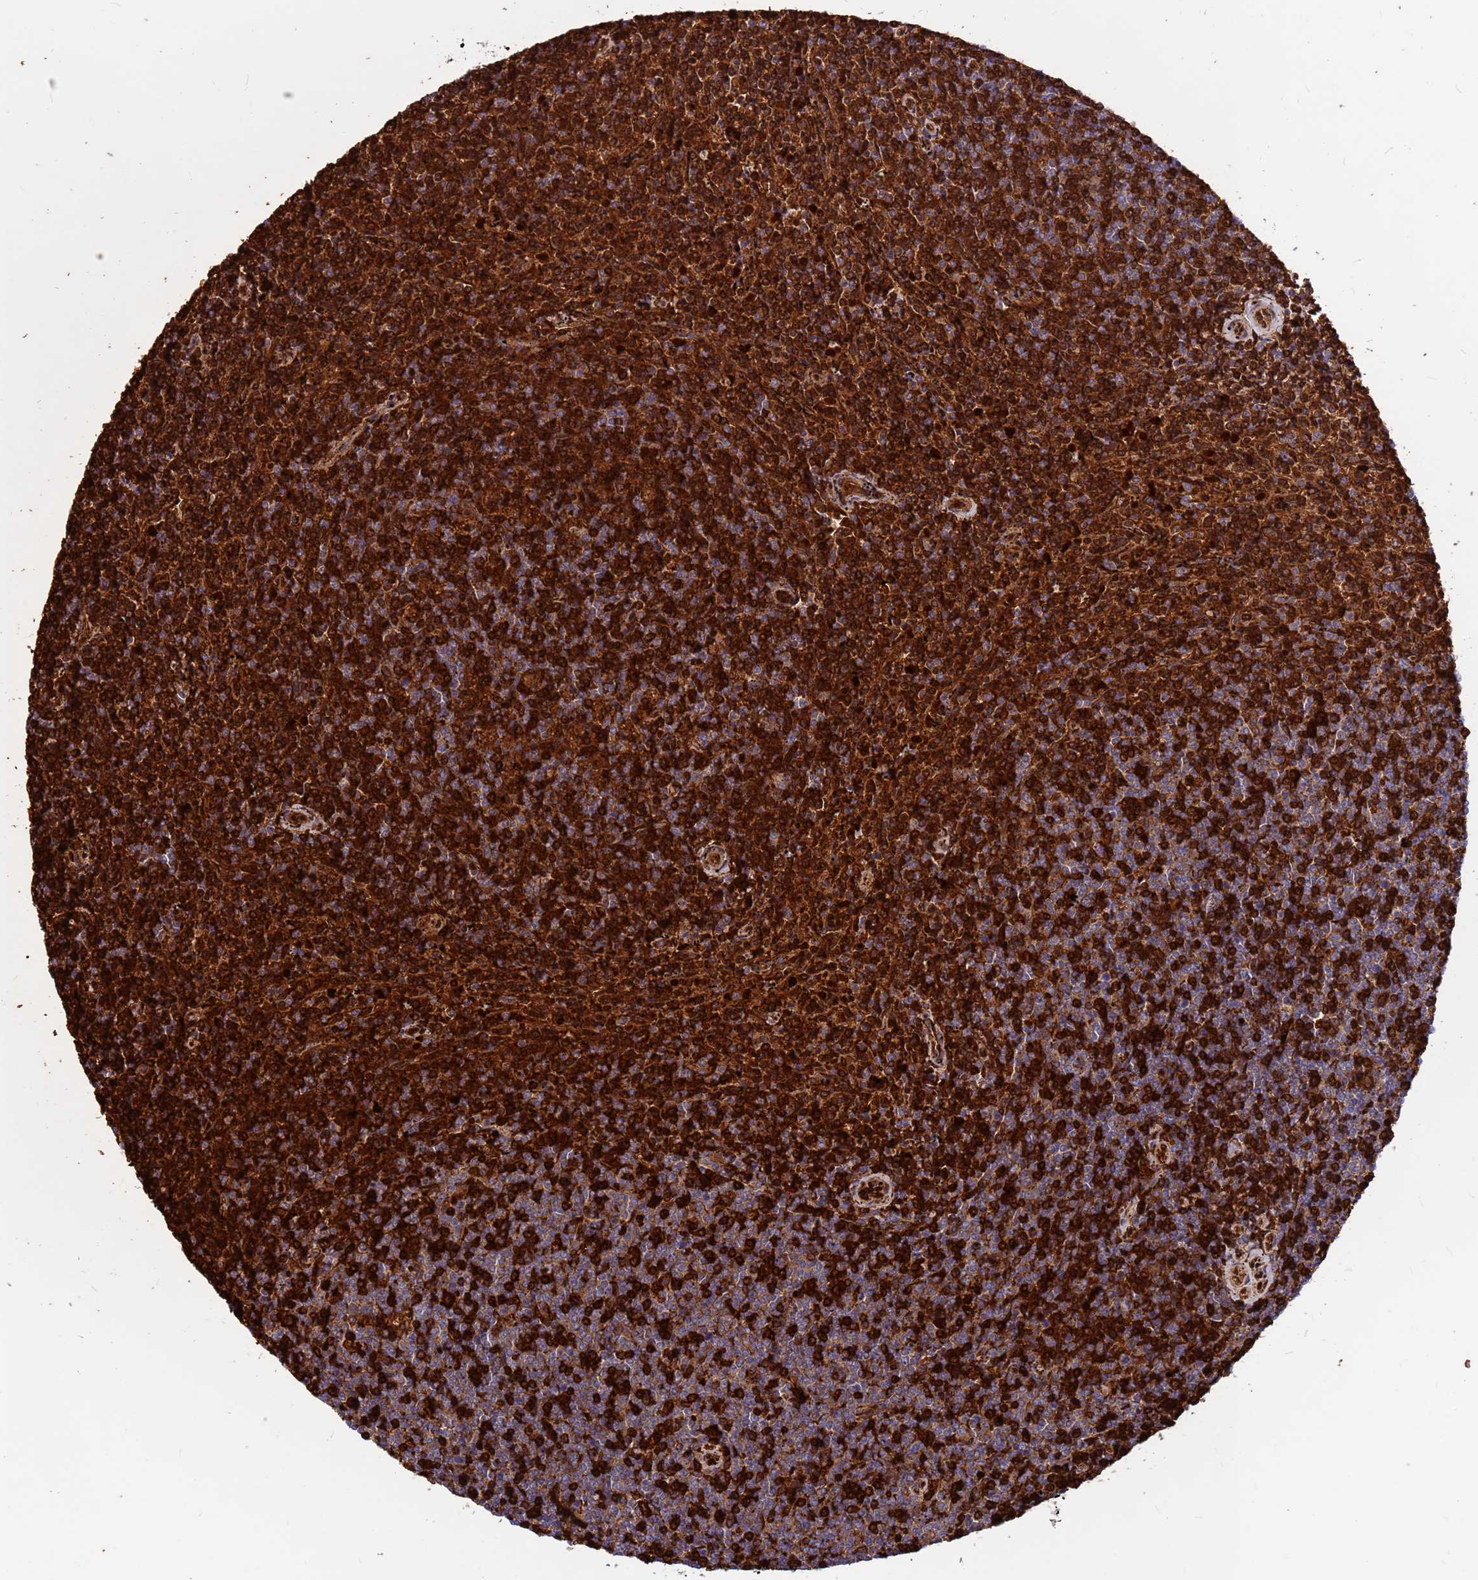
{"staining": {"intensity": "strong", "quantity": ">75%", "location": "cytoplasmic/membranous"}, "tissue": "lymphoma", "cell_type": "Tumor cells", "image_type": "cancer", "snomed": [{"axis": "morphology", "description": "Malignant lymphoma, non-Hodgkin's type, Low grade"}, {"axis": "topography", "description": "Spleen"}], "caption": "Lymphoma was stained to show a protein in brown. There is high levels of strong cytoplasmic/membranous expression in about >75% of tumor cells.", "gene": "ZNF669", "patient": {"sex": "female", "age": 50}}